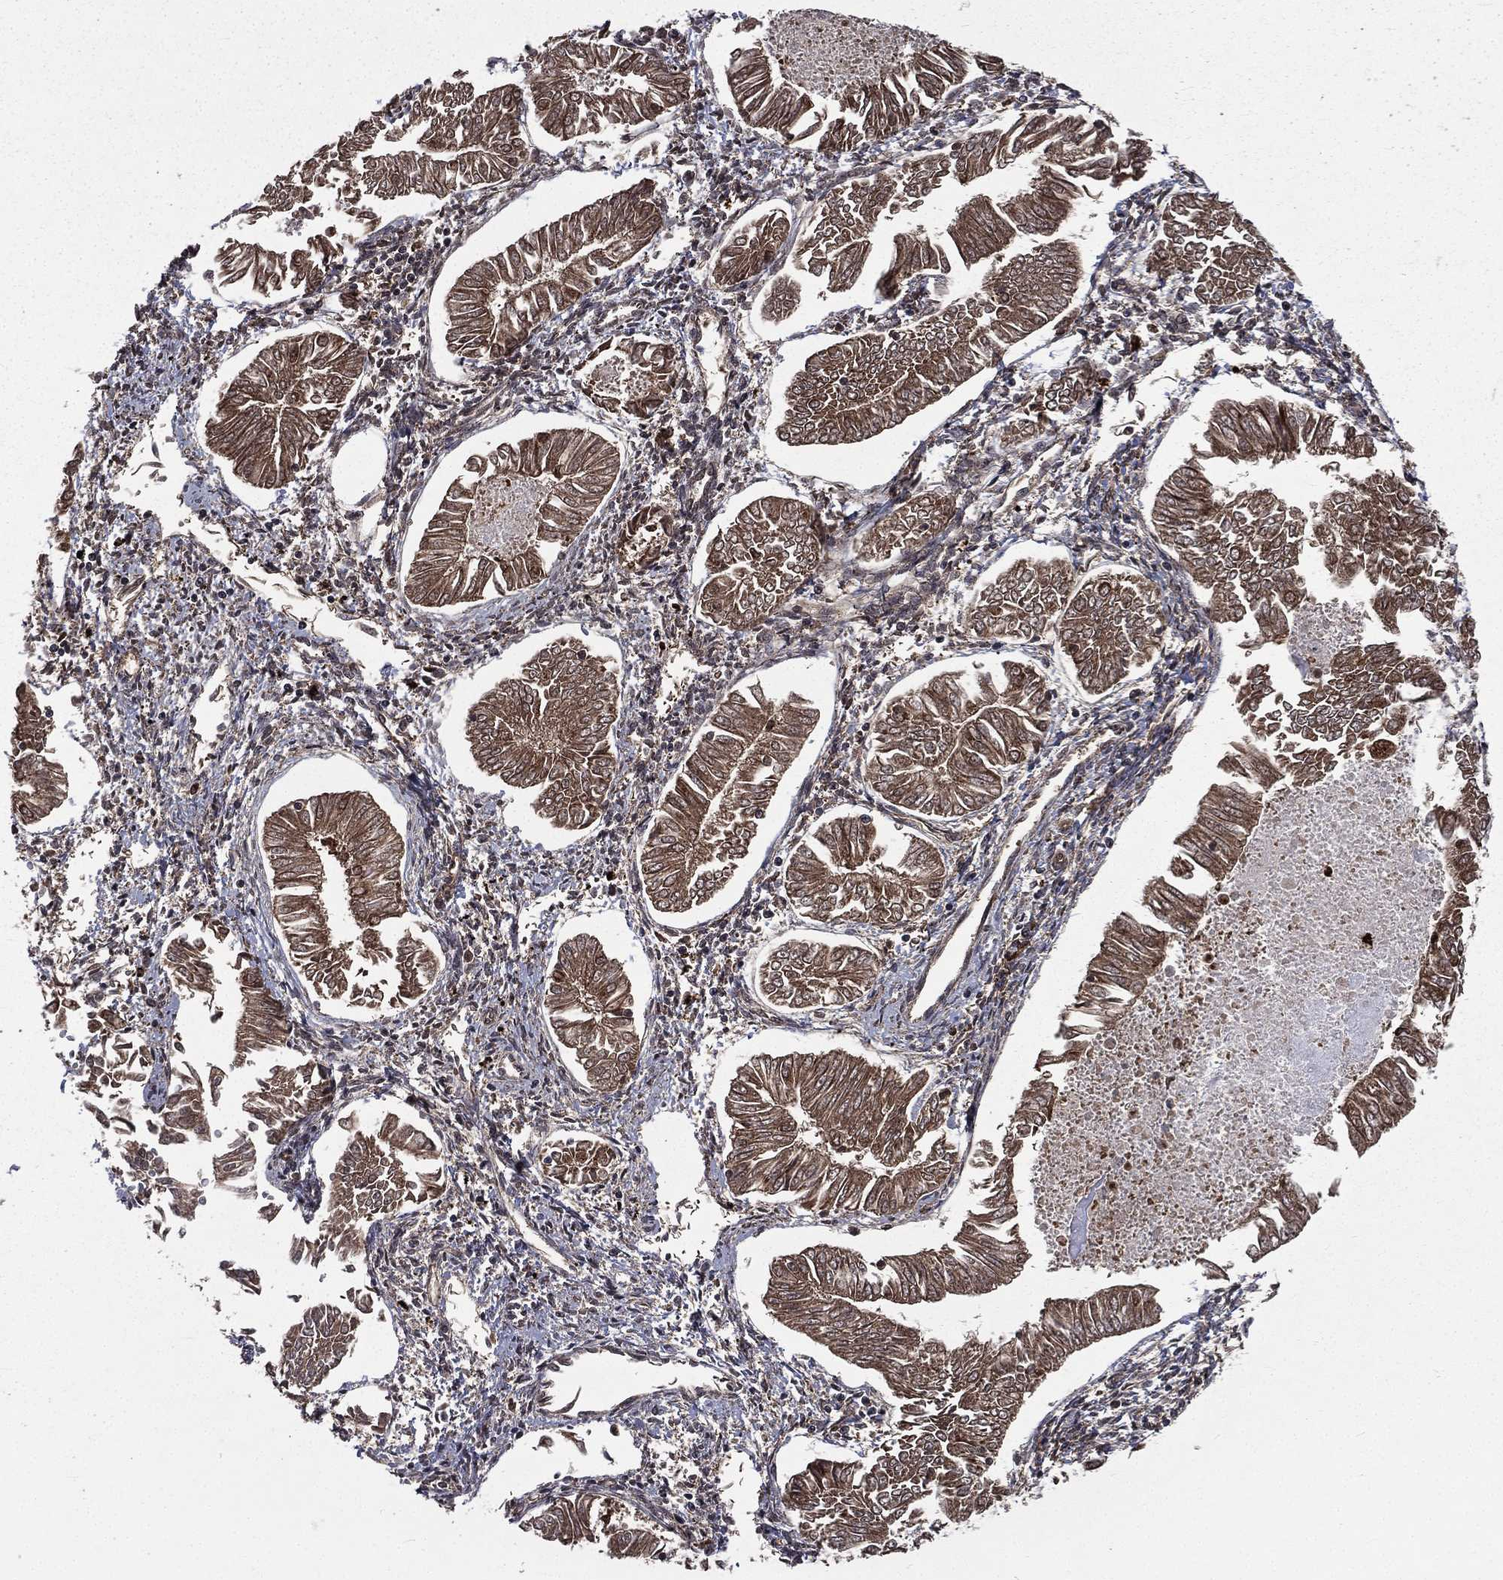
{"staining": {"intensity": "moderate", "quantity": ">75%", "location": "cytoplasmic/membranous"}, "tissue": "endometrial cancer", "cell_type": "Tumor cells", "image_type": "cancer", "snomed": [{"axis": "morphology", "description": "Adenocarcinoma, NOS"}, {"axis": "topography", "description": "Endometrium"}], "caption": "Moderate cytoplasmic/membranous expression is seen in about >75% of tumor cells in adenocarcinoma (endometrial).", "gene": "LENG8", "patient": {"sex": "female", "age": 53}}